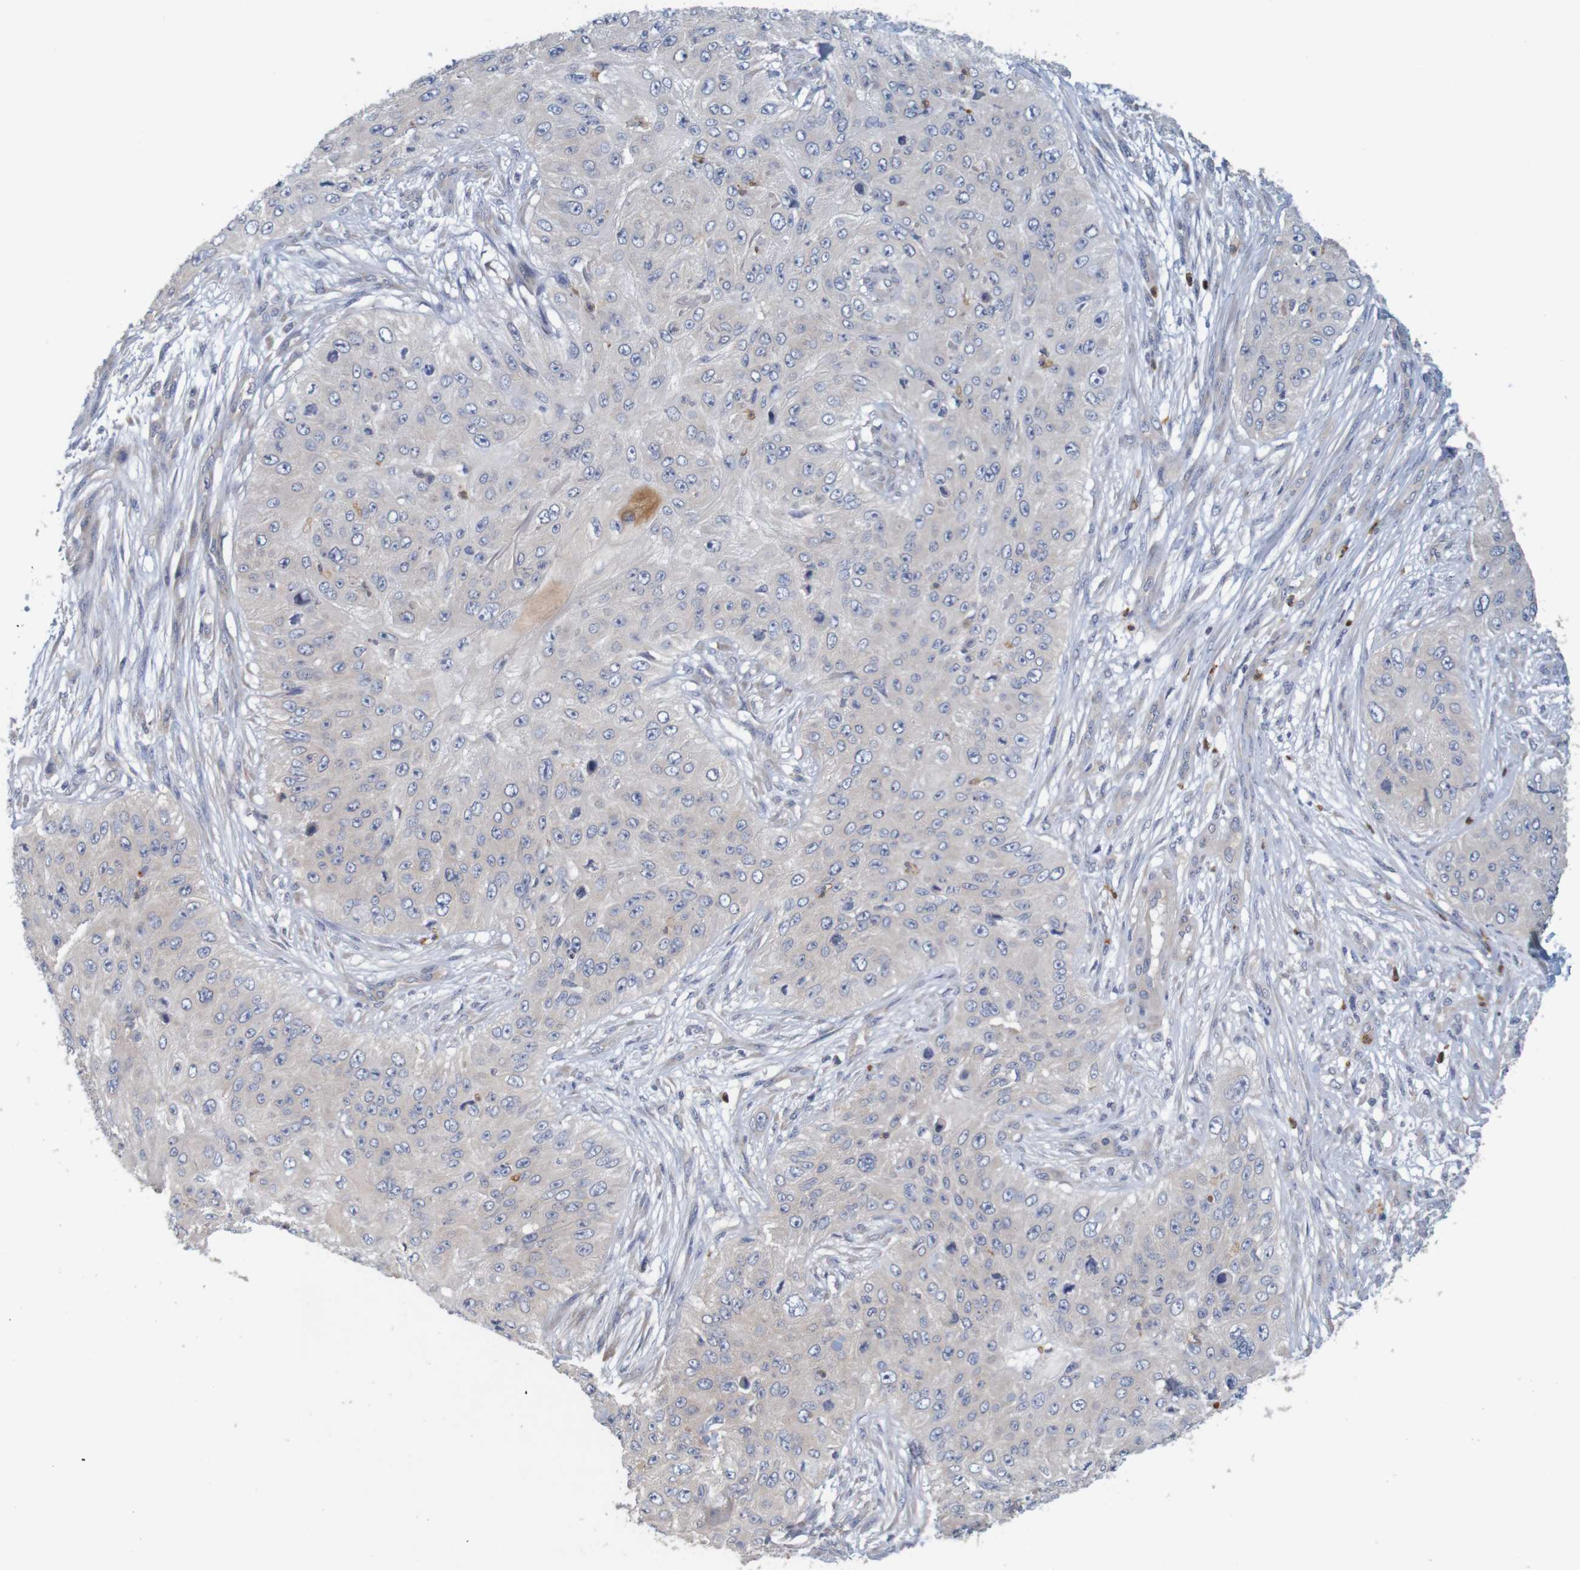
{"staining": {"intensity": "negative", "quantity": "none", "location": "none"}, "tissue": "skin cancer", "cell_type": "Tumor cells", "image_type": "cancer", "snomed": [{"axis": "morphology", "description": "Squamous cell carcinoma, NOS"}, {"axis": "topography", "description": "Skin"}], "caption": "This micrograph is of skin cancer (squamous cell carcinoma) stained with immunohistochemistry to label a protein in brown with the nuclei are counter-stained blue. There is no positivity in tumor cells.", "gene": "KRT23", "patient": {"sex": "female", "age": 80}}